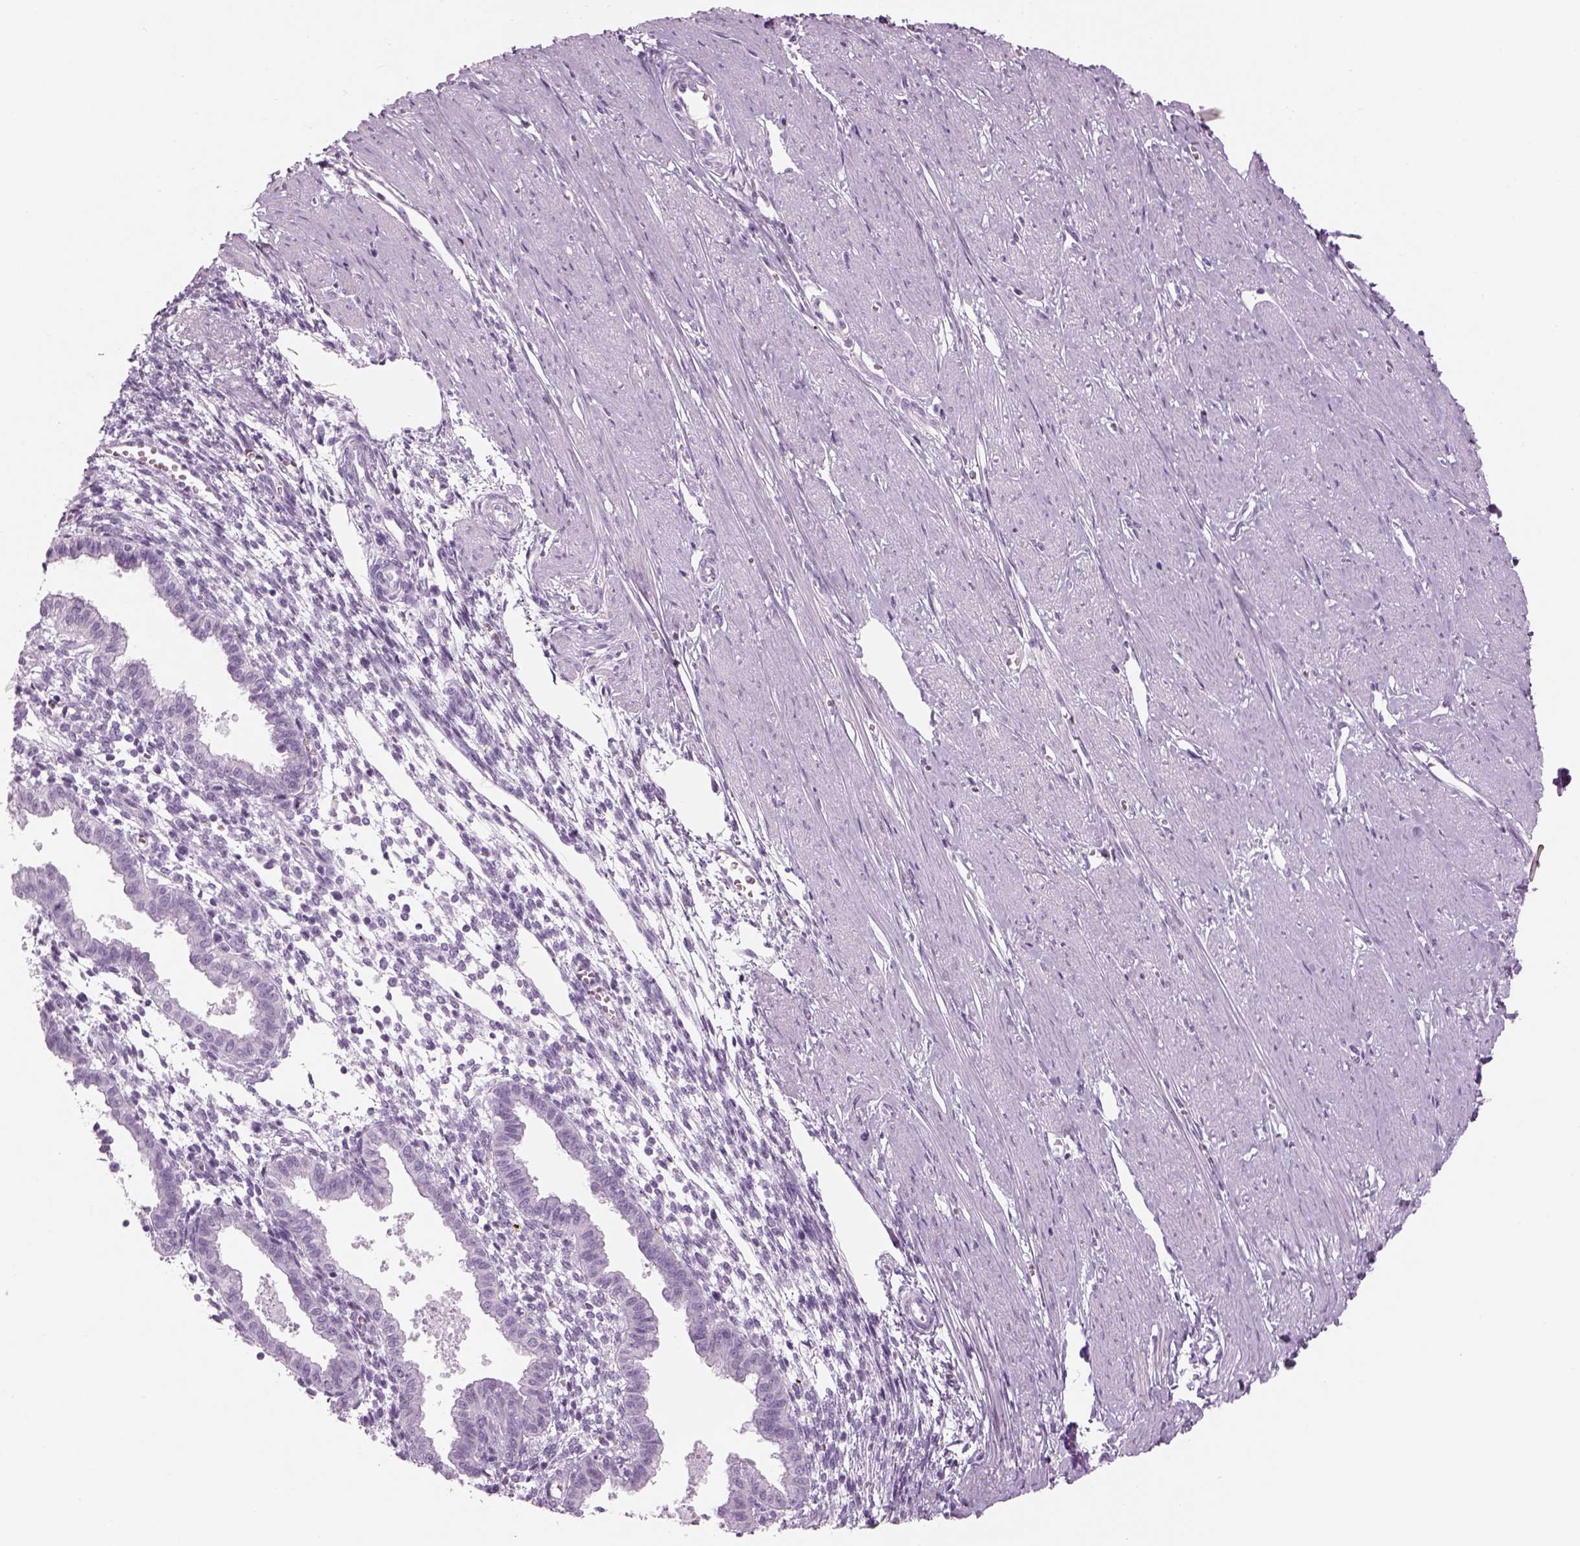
{"staining": {"intensity": "negative", "quantity": "none", "location": "none"}, "tissue": "endometrium", "cell_type": "Cells in endometrial stroma", "image_type": "normal", "snomed": [{"axis": "morphology", "description": "Normal tissue, NOS"}, {"axis": "topography", "description": "Endometrium"}], "caption": "This is an immunohistochemistry (IHC) micrograph of normal human endometrium. There is no positivity in cells in endometrial stroma.", "gene": "SAG", "patient": {"sex": "female", "age": 37}}